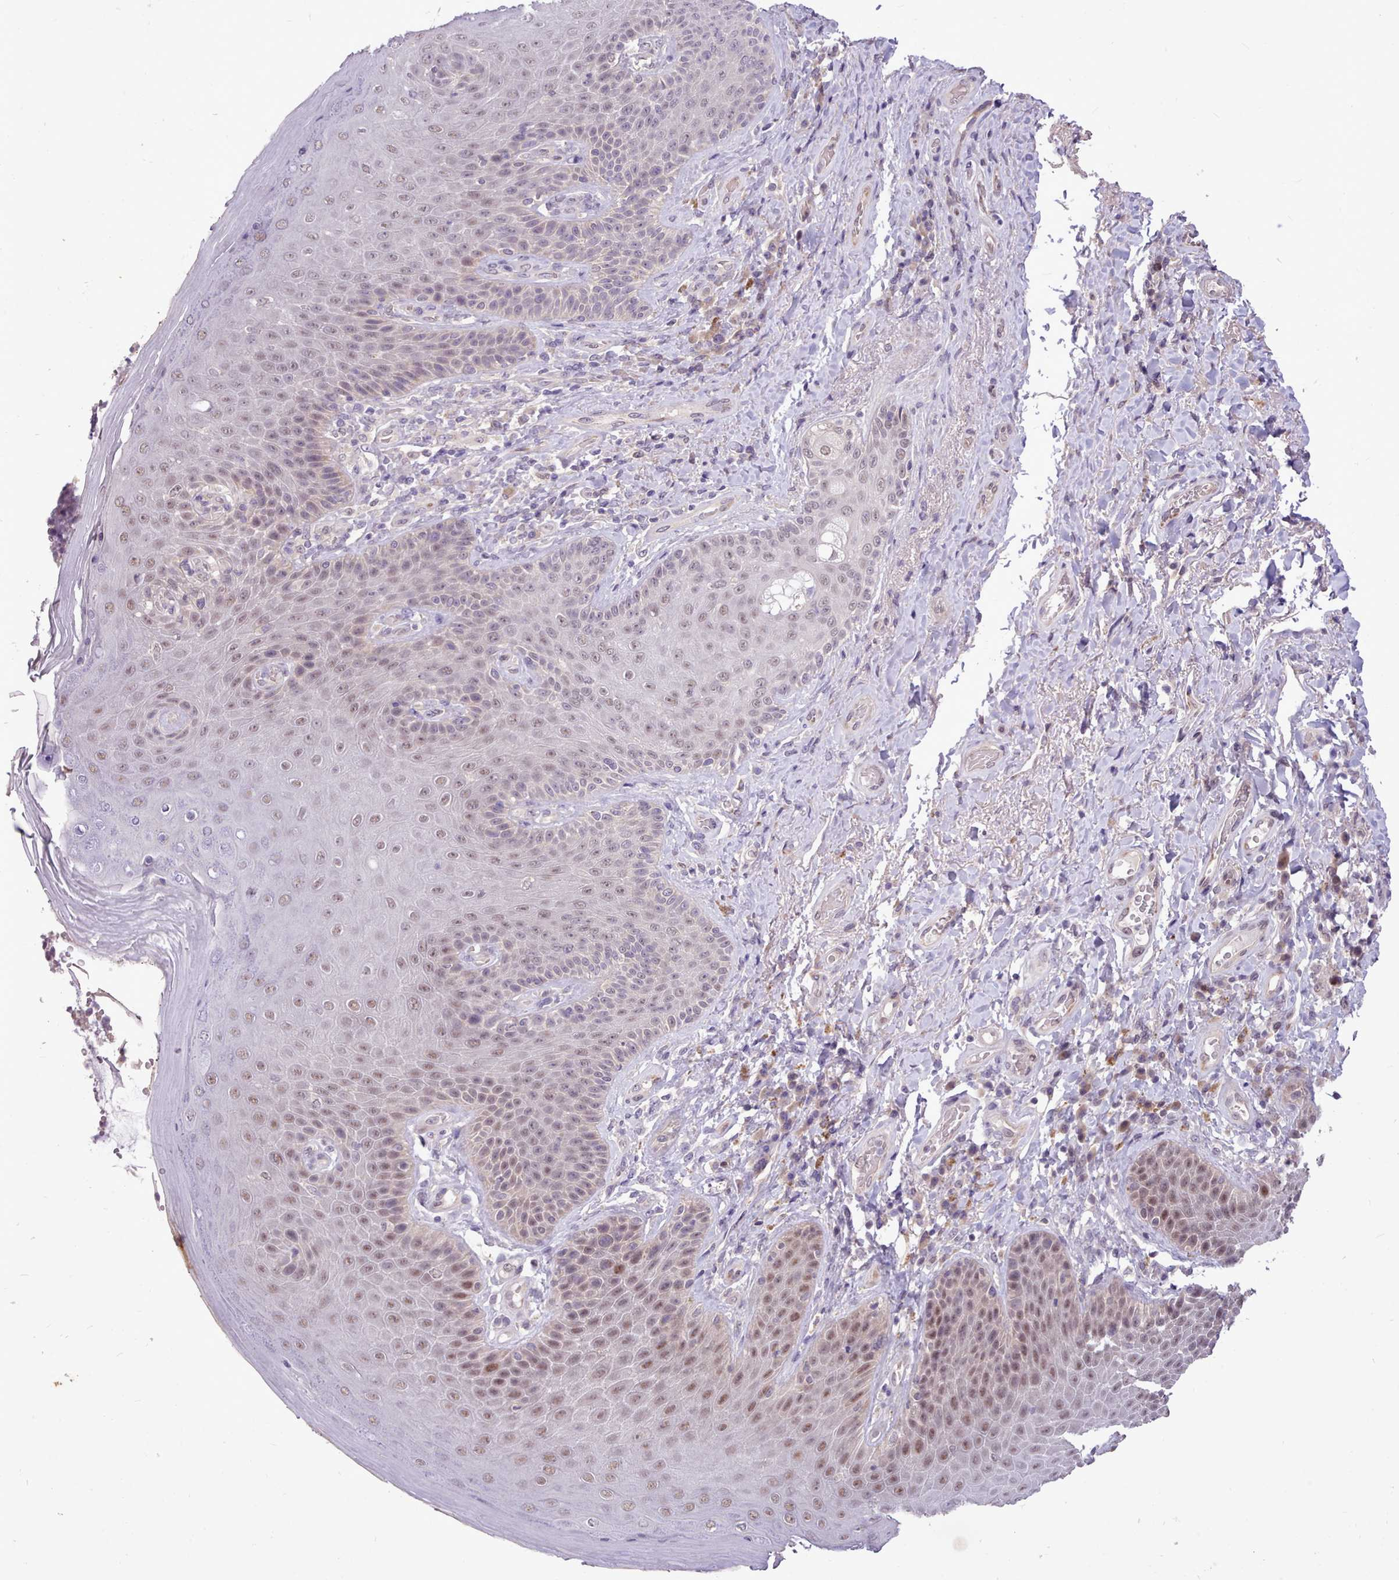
{"staining": {"intensity": "weak", "quantity": "25%-75%", "location": "cytoplasmic/membranous,nuclear"}, "tissue": "skin", "cell_type": "Epidermal cells", "image_type": "normal", "snomed": [{"axis": "morphology", "description": "Normal tissue, NOS"}, {"axis": "topography", "description": "Anal"}], "caption": "Brown immunohistochemical staining in normal skin demonstrates weak cytoplasmic/membranous,nuclear positivity in about 25%-75% of epidermal cells. Using DAB (brown) and hematoxylin (blue) stains, captured at high magnification using brightfield microscopy.", "gene": "ZNF607", "patient": {"sex": "female", "age": 89}}